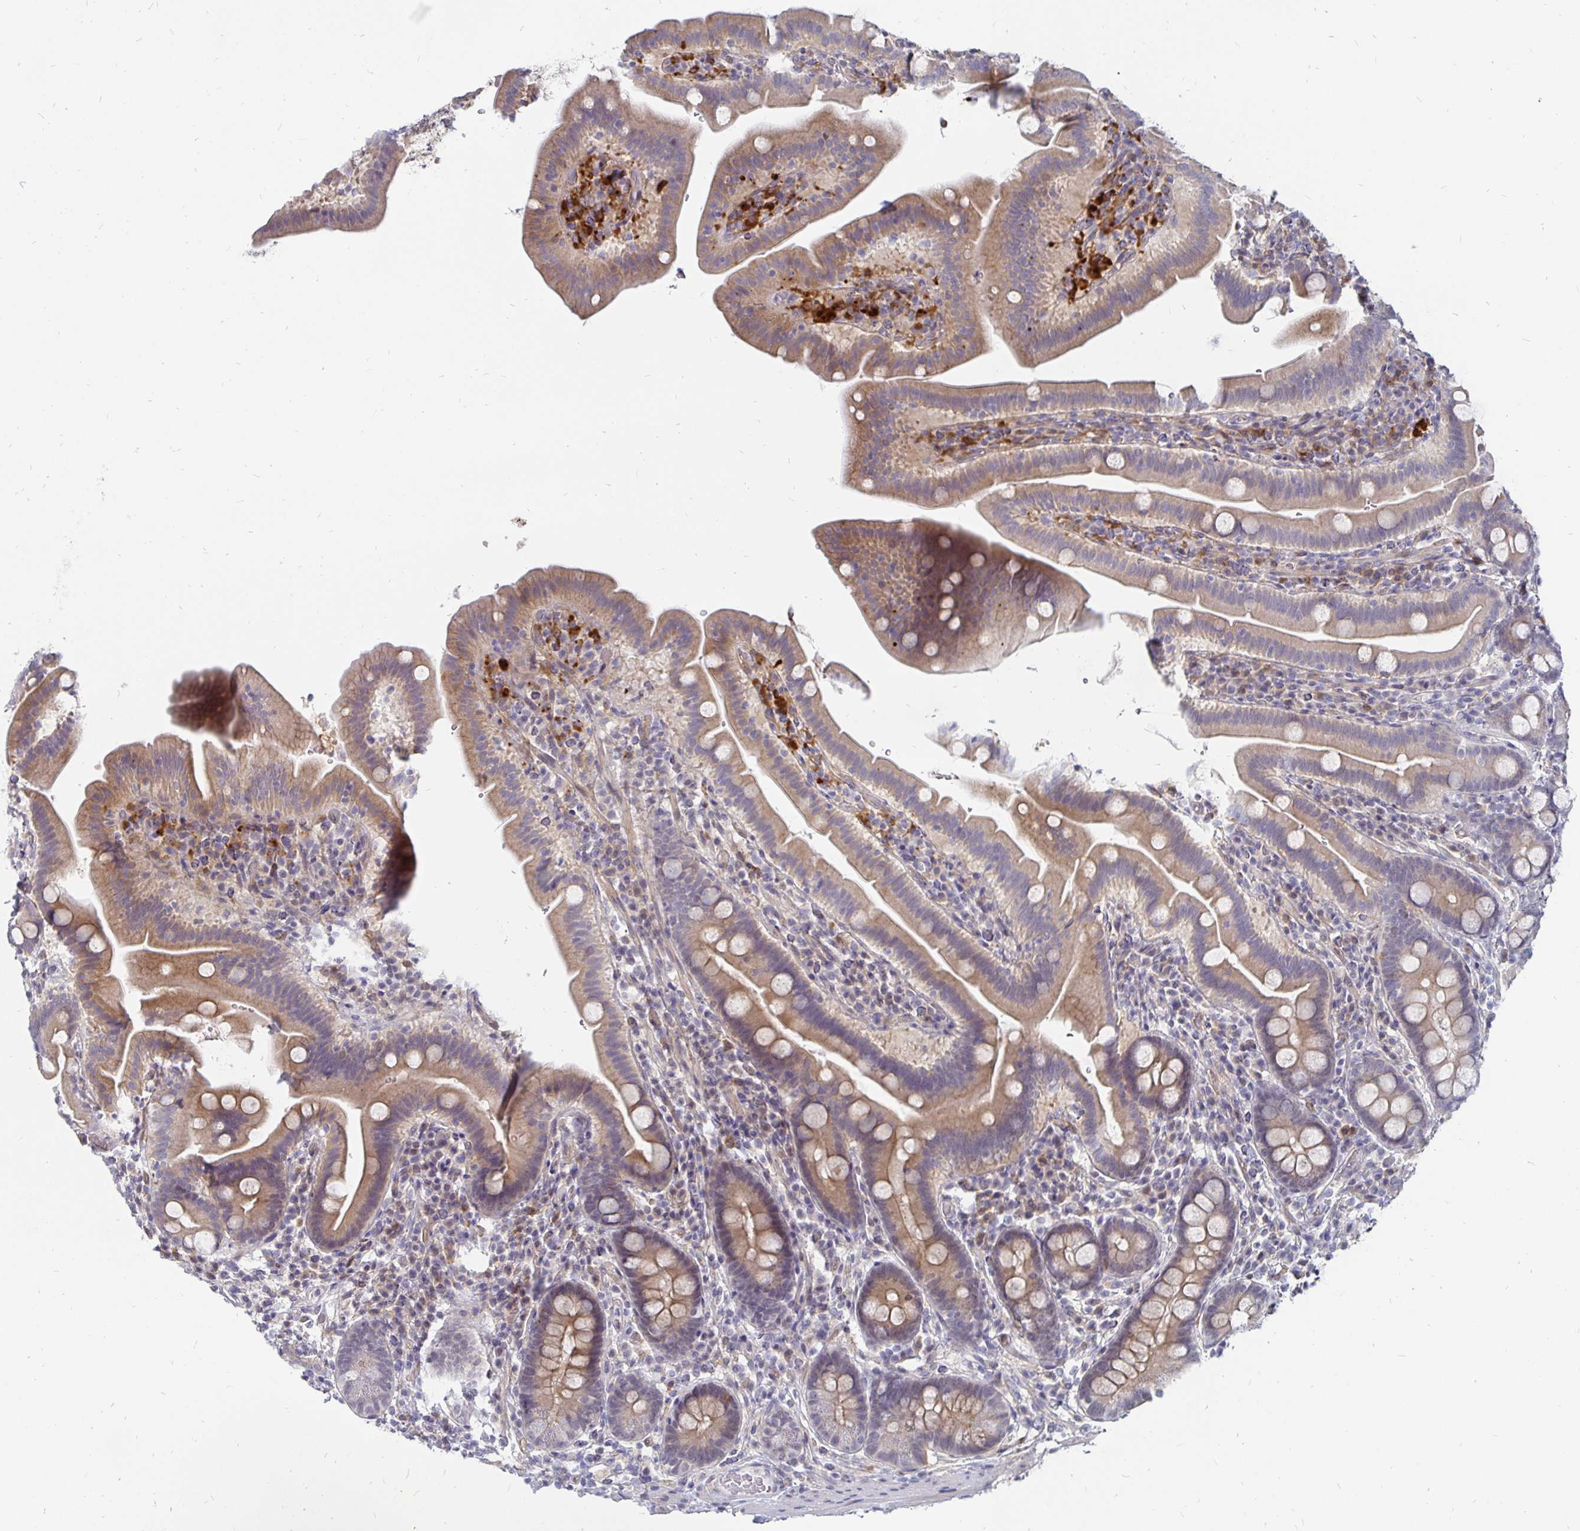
{"staining": {"intensity": "moderate", "quantity": ">75%", "location": "cytoplasmic/membranous"}, "tissue": "small intestine", "cell_type": "Glandular cells", "image_type": "normal", "snomed": [{"axis": "morphology", "description": "Normal tissue, NOS"}, {"axis": "topography", "description": "Small intestine"}], "caption": "A histopathology image showing moderate cytoplasmic/membranous expression in approximately >75% of glandular cells in normal small intestine, as visualized by brown immunohistochemical staining.", "gene": "CCDC85A", "patient": {"sex": "male", "age": 26}}